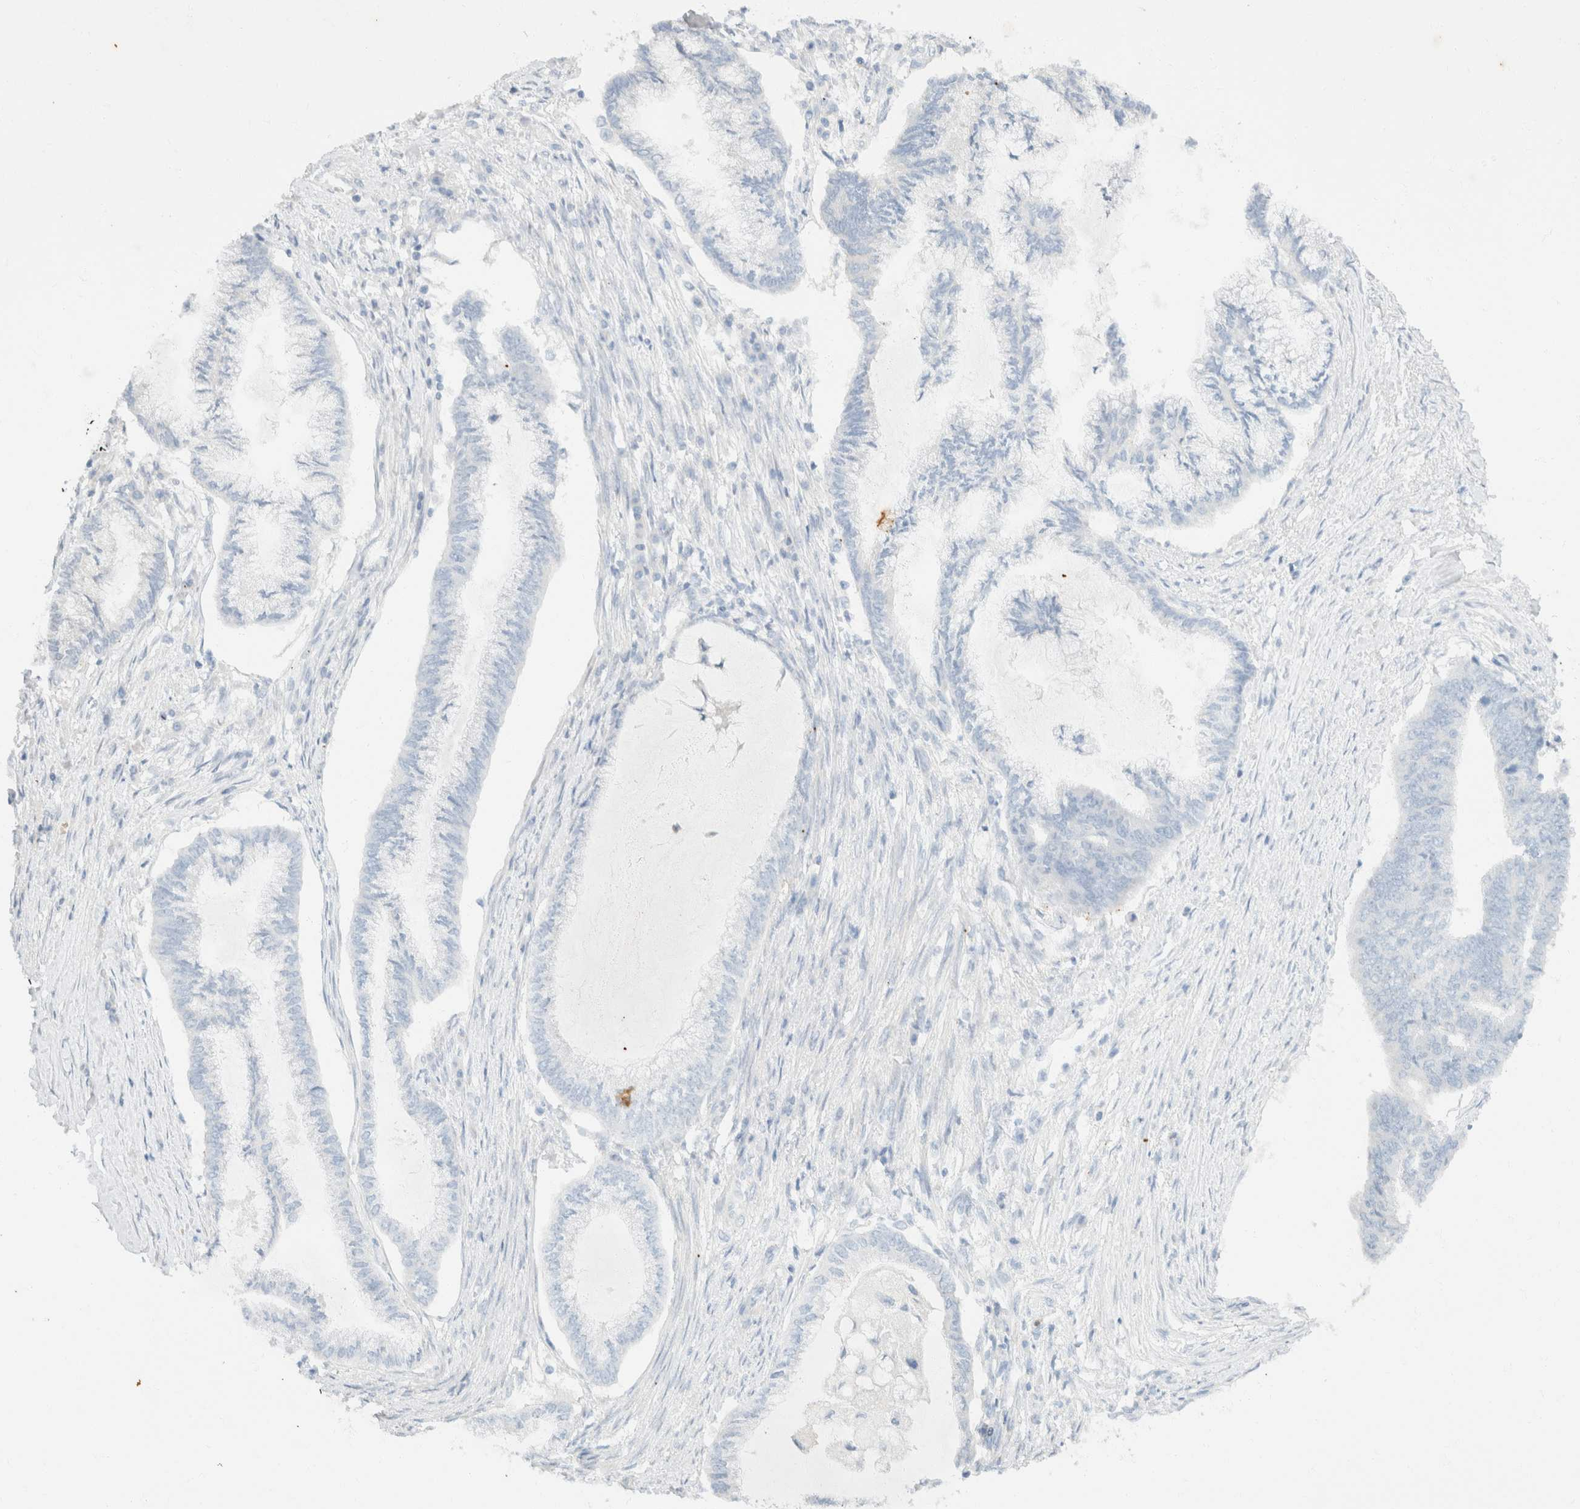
{"staining": {"intensity": "negative", "quantity": "none", "location": "none"}, "tissue": "endometrial cancer", "cell_type": "Tumor cells", "image_type": "cancer", "snomed": [{"axis": "morphology", "description": "Adenocarcinoma, NOS"}, {"axis": "topography", "description": "Endometrium"}], "caption": "A micrograph of human endometrial cancer (adenocarcinoma) is negative for staining in tumor cells.", "gene": "SH3GLB2", "patient": {"sex": "female", "age": 86}}